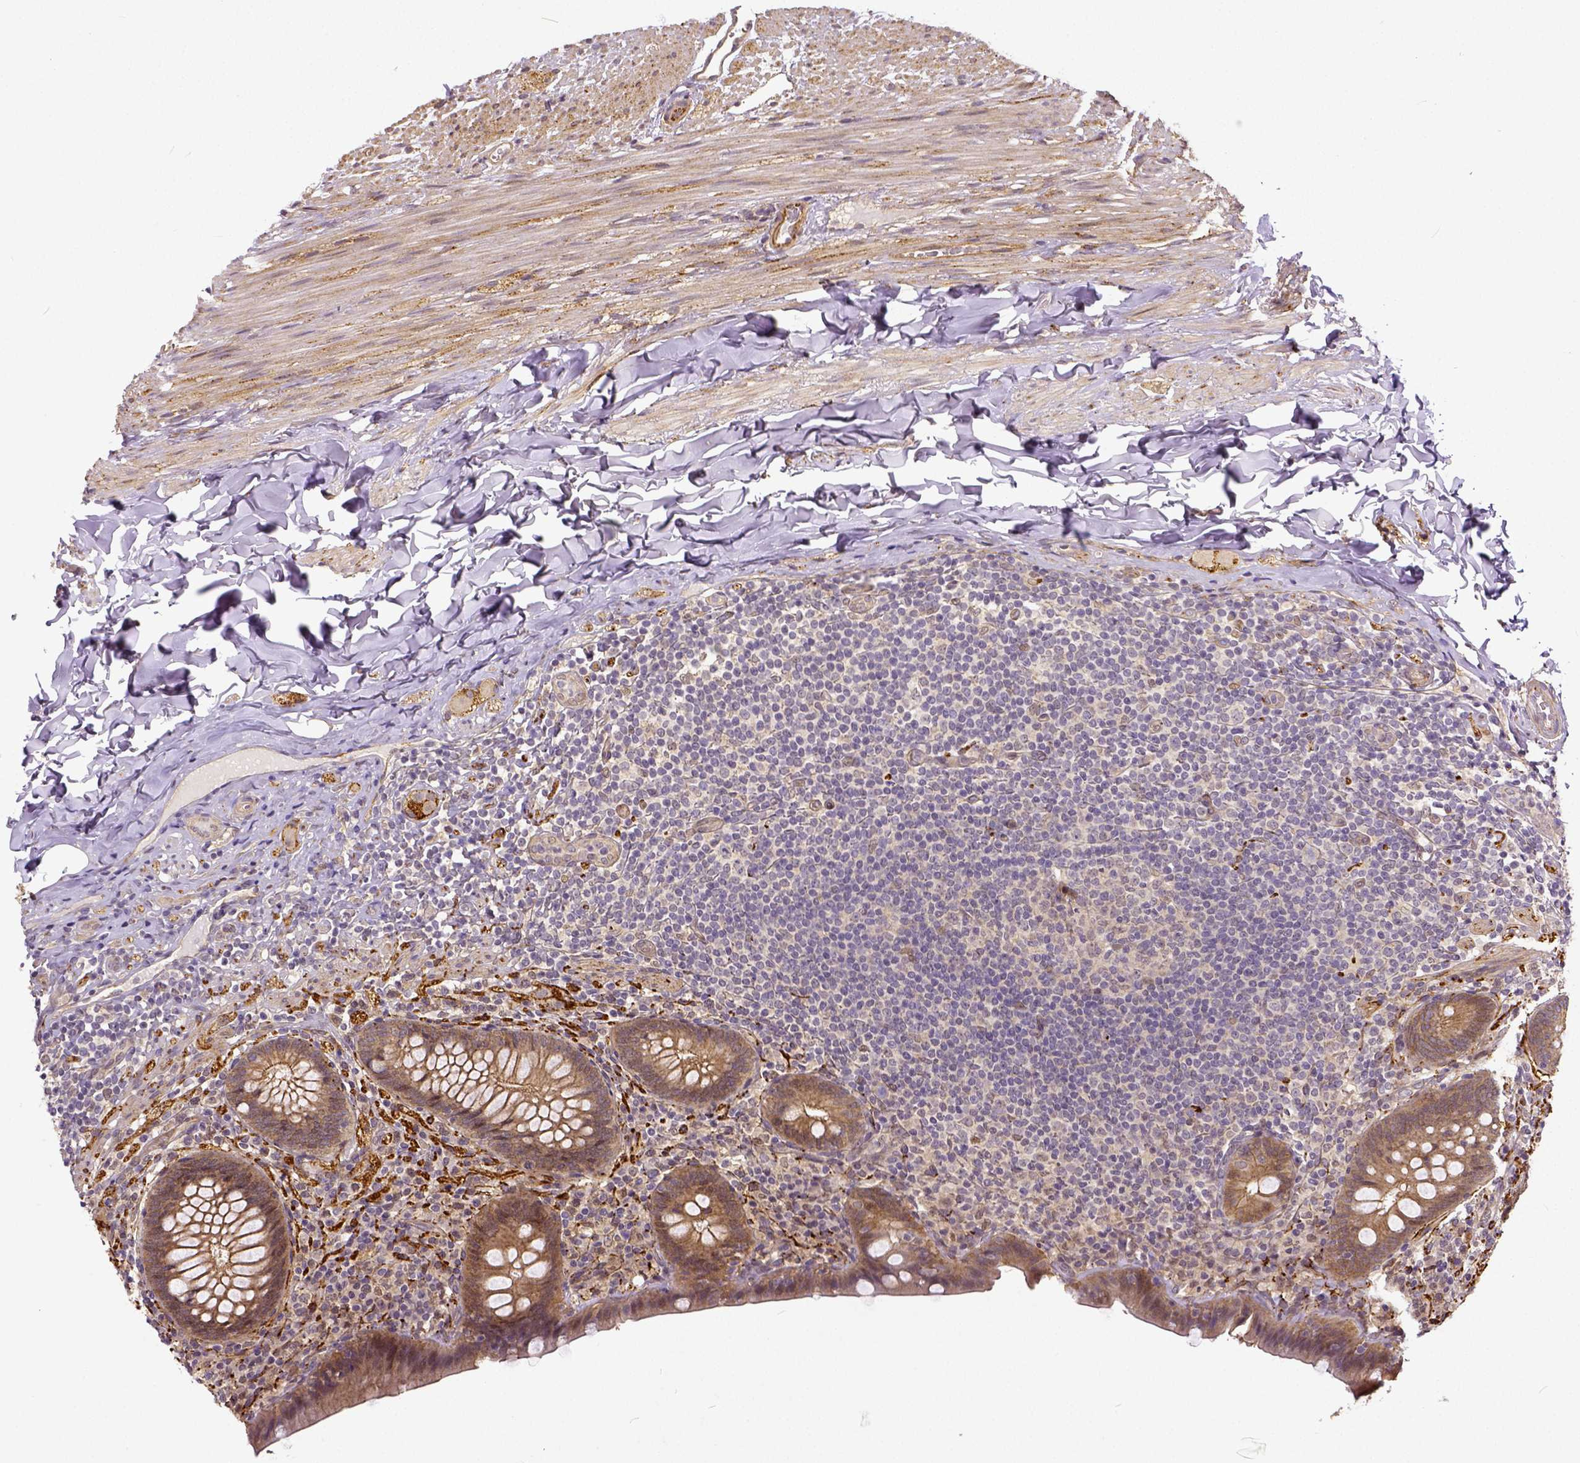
{"staining": {"intensity": "moderate", "quantity": ">75%", "location": "cytoplasmic/membranous"}, "tissue": "appendix", "cell_type": "Glandular cells", "image_type": "normal", "snomed": [{"axis": "morphology", "description": "Normal tissue, NOS"}, {"axis": "topography", "description": "Appendix"}], "caption": "Immunohistochemical staining of benign human appendix shows moderate cytoplasmic/membranous protein staining in approximately >75% of glandular cells.", "gene": "DICER1", "patient": {"sex": "male", "age": 47}}